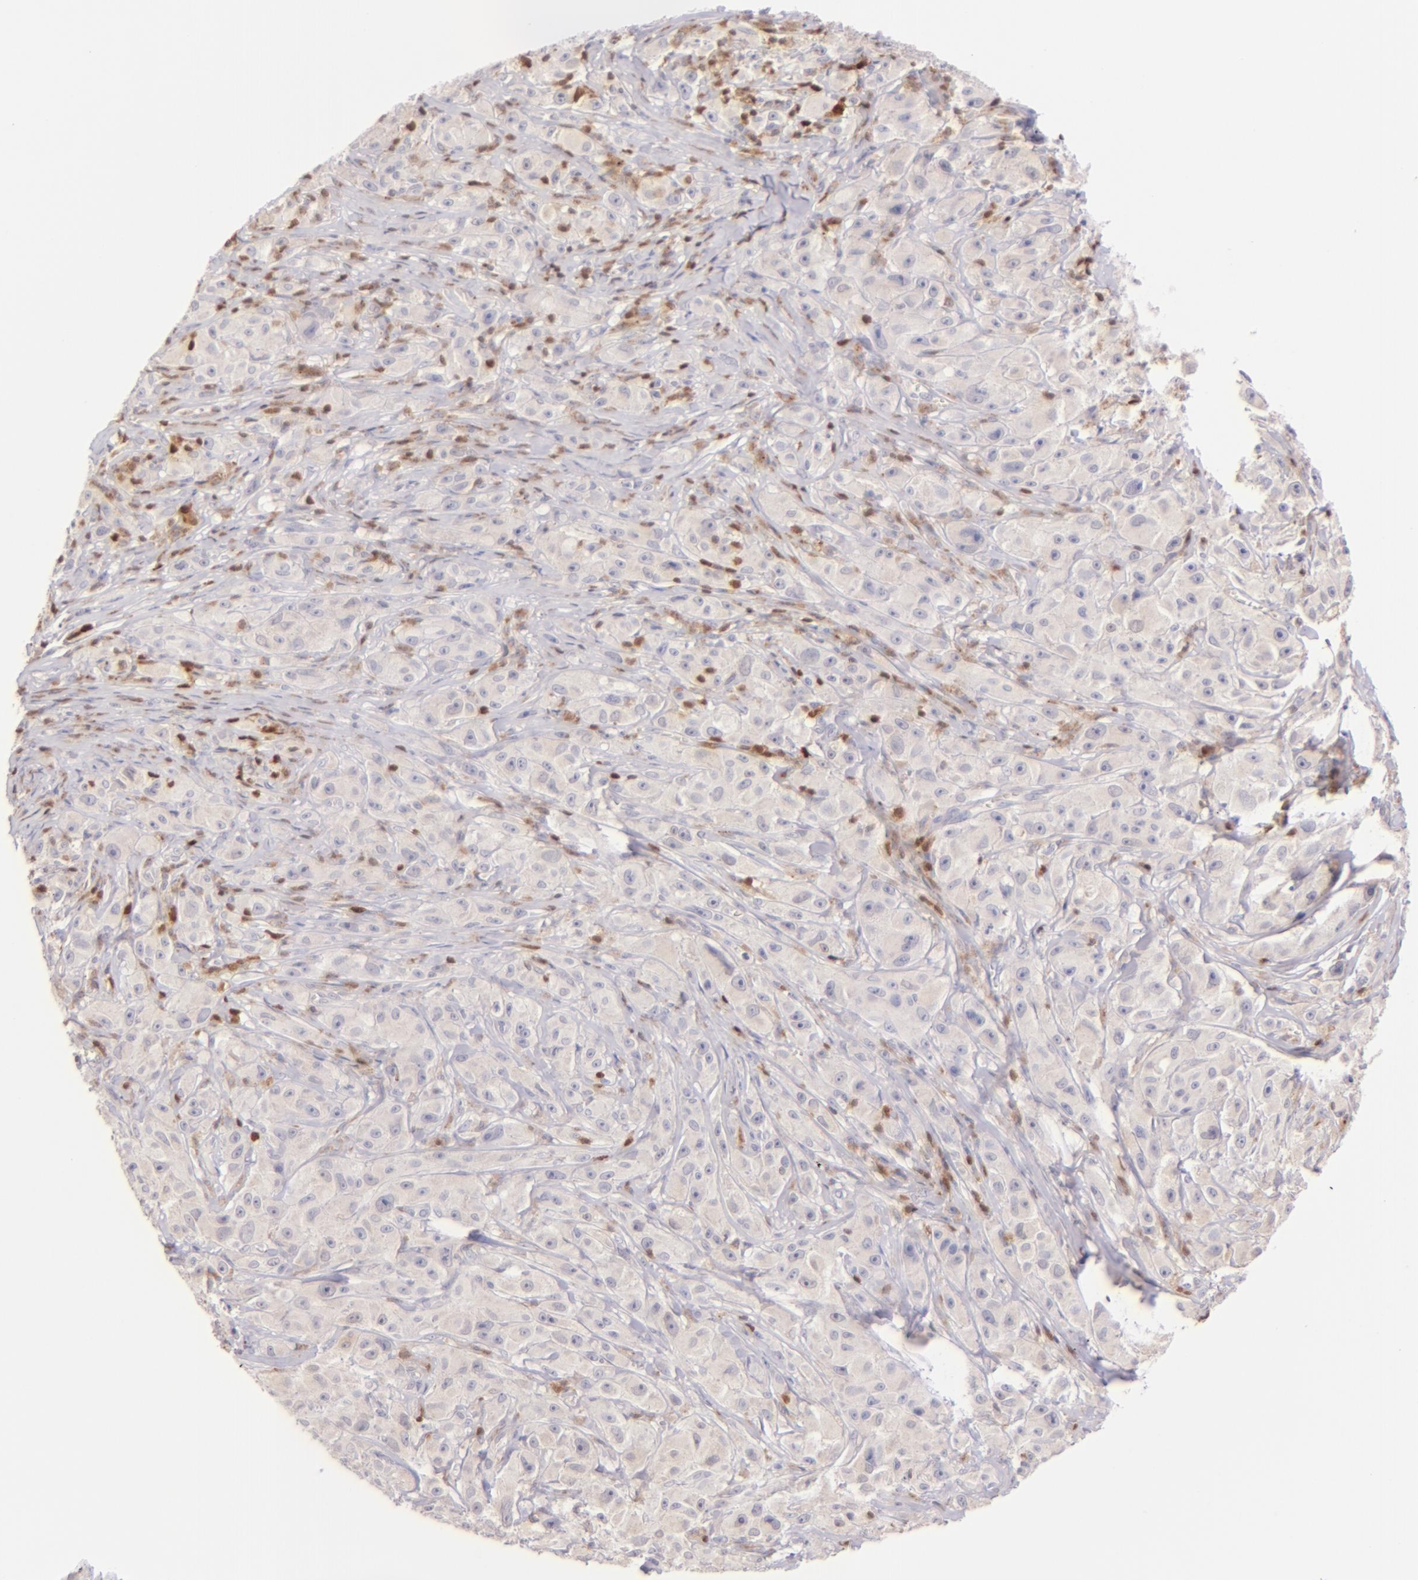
{"staining": {"intensity": "negative", "quantity": "none", "location": "none"}, "tissue": "melanoma", "cell_type": "Tumor cells", "image_type": "cancer", "snomed": [{"axis": "morphology", "description": "Malignant melanoma, NOS"}, {"axis": "topography", "description": "Skin"}], "caption": "Malignant melanoma was stained to show a protein in brown. There is no significant staining in tumor cells. (DAB IHC with hematoxylin counter stain).", "gene": "ZAP70", "patient": {"sex": "male", "age": 56}}